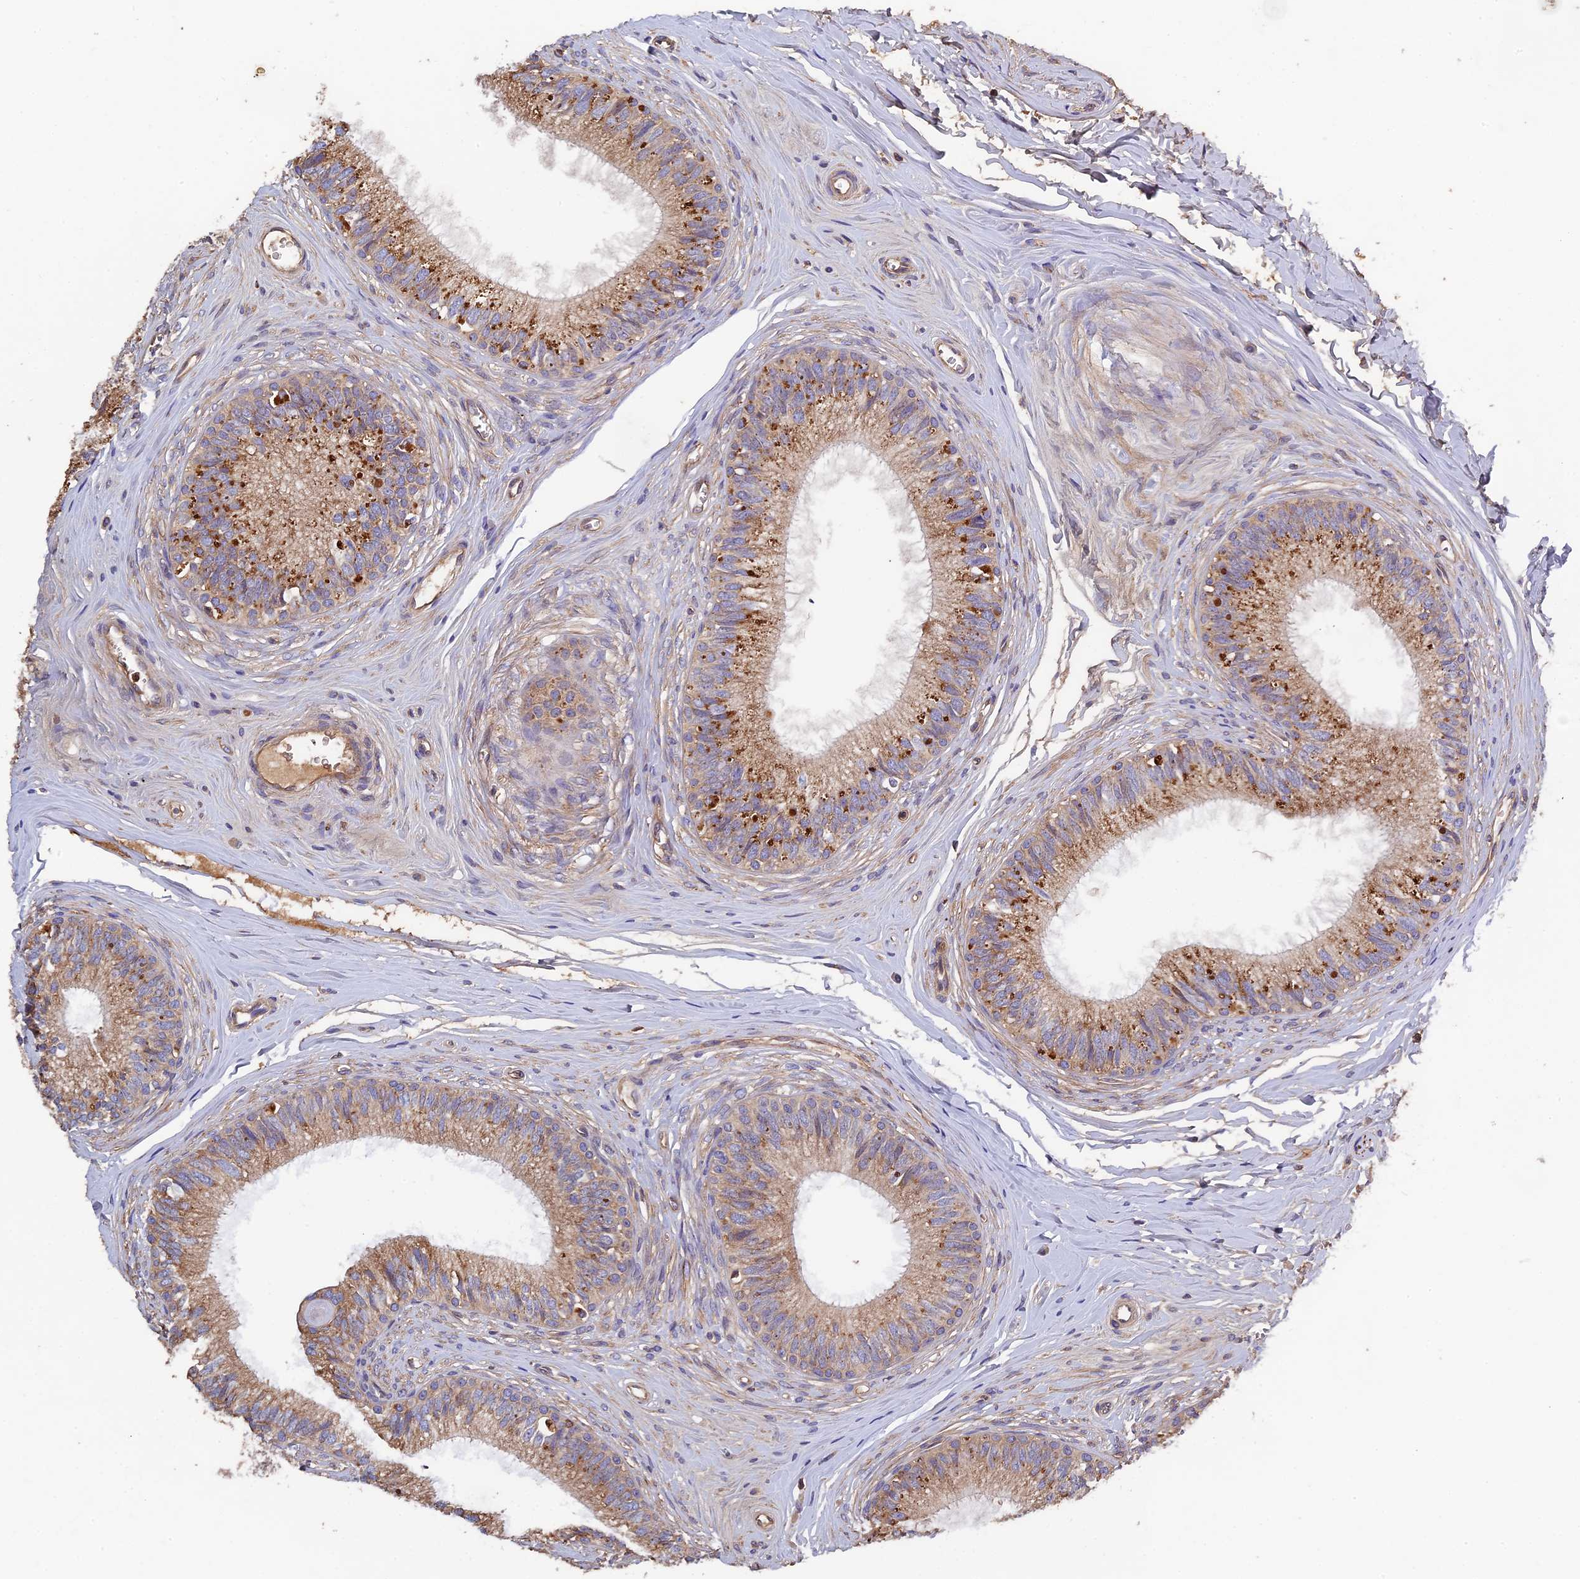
{"staining": {"intensity": "moderate", "quantity": ">75%", "location": "cytoplasmic/membranous"}, "tissue": "epididymis", "cell_type": "Glandular cells", "image_type": "normal", "snomed": [{"axis": "morphology", "description": "Normal tissue, NOS"}, {"axis": "topography", "description": "Epididymis"}], "caption": "IHC of normal epididymis reveals medium levels of moderate cytoplasmic/membranous staining in approximately >75% of glandular cells. Using DAB (3,3'-diaminobenzidine) (brown) and hematoxylin (blue) stains, captured at high magnification using brightfield microscopy.", "gene": "CCDC153", "patient": {"sex": "male", "age": 33}}